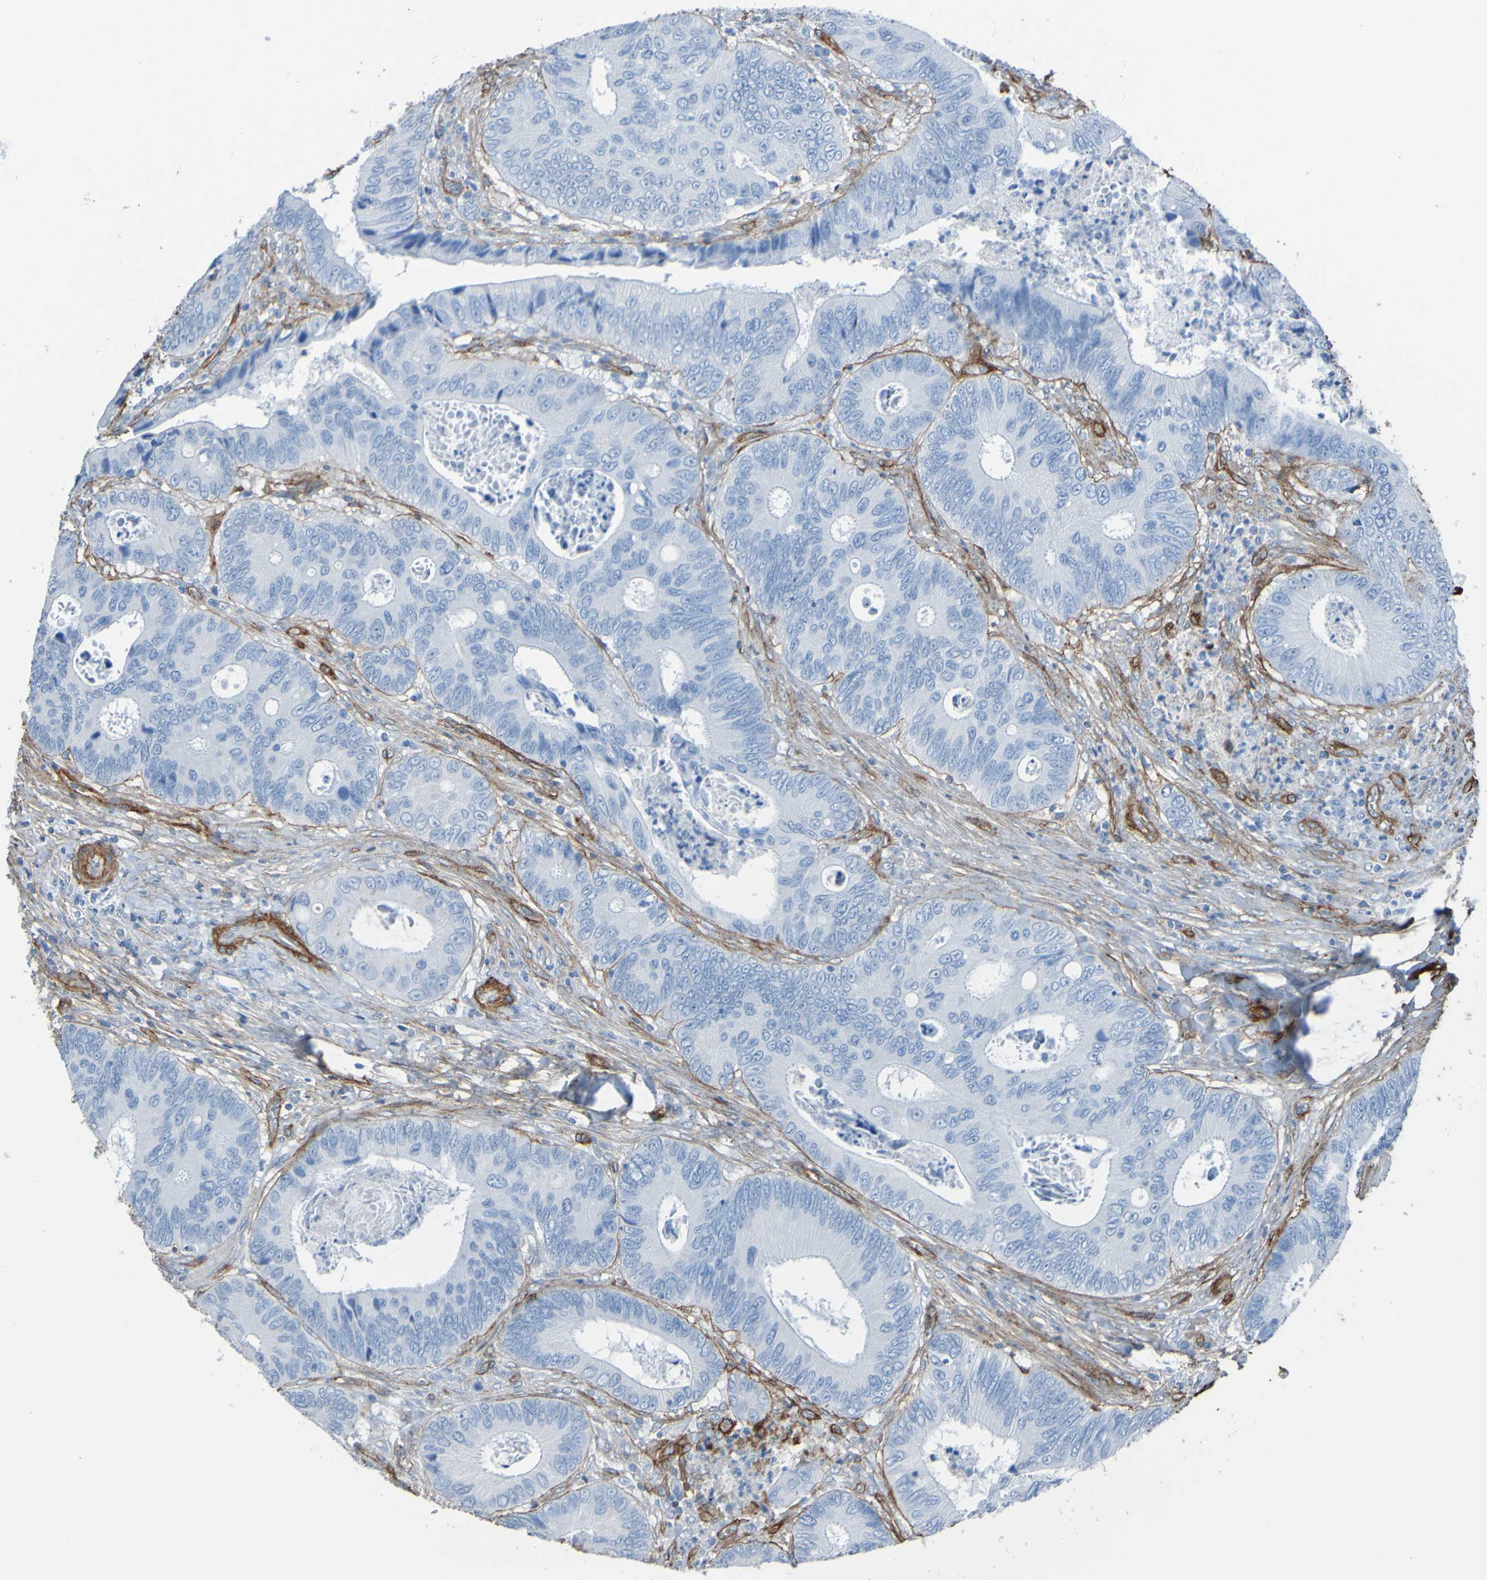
{"staining": {"intensity": "negative", "quantity": "none", "location": "none"}, "tissue": "colorectal cancer", "cell_type": "Tumor cells", "image_type": "cancer", "snomed": [{"axis": "morphology", "description": "Inflammation, NOS"}, {"axis": "morphology", "description": "Adenocarcinoma, NOS"}, {"axis": "topography", "description": "Colon"}], "caption": "A histopathology image of human colorectal cancer (adenocarcinoma) is negative for staining in tumor cells. (Immunohistochemistry (ihc), brightfield microscopy, high magnification).", "gene": "COL4A2", "patient": {"sex": "male", "age": 72}}